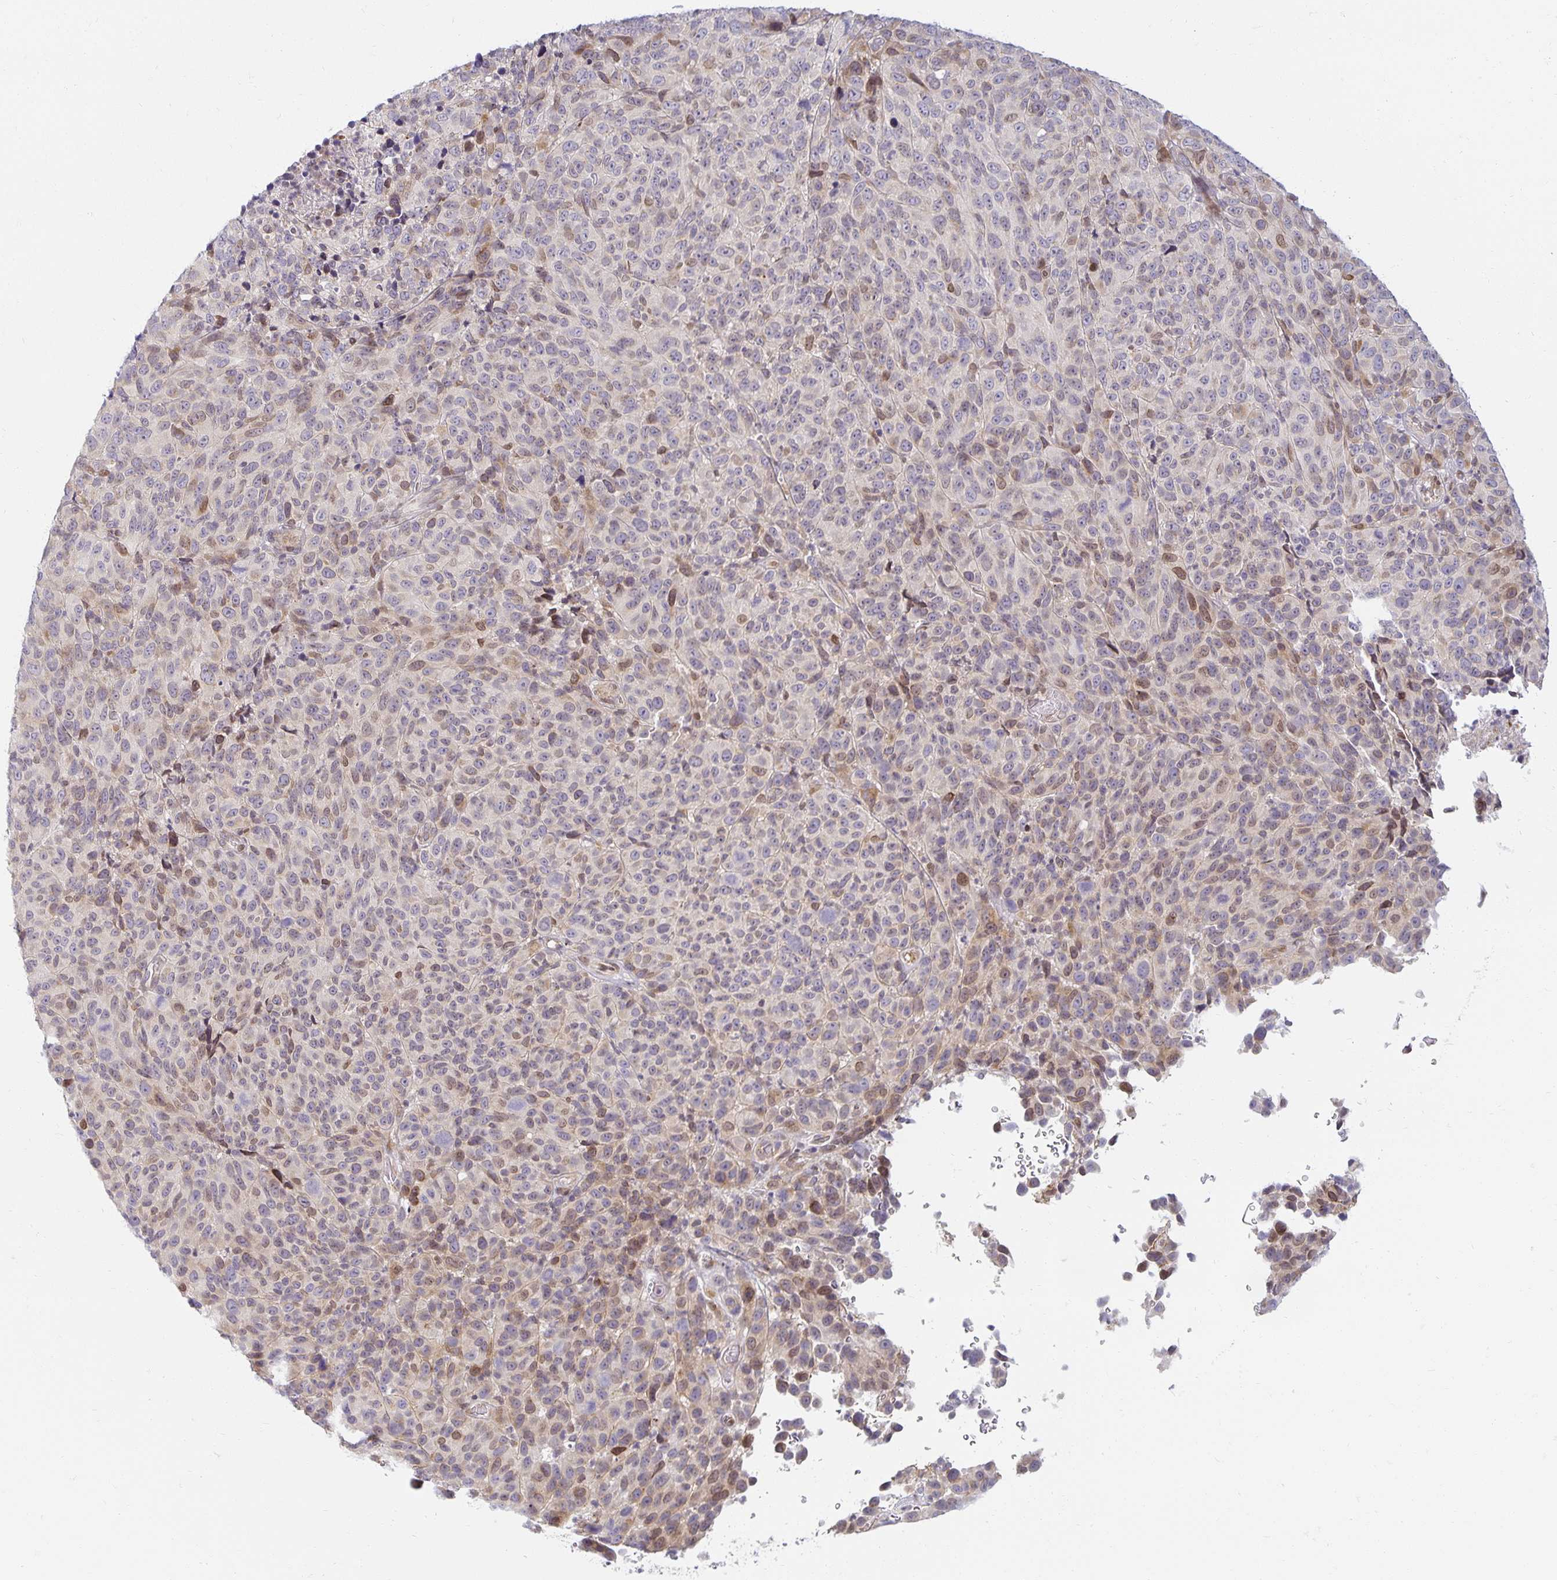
{"staining": {"intensity": "negative", "quantity": "none", "location": "none"}, "tissue": "melanoma", "cell_type": "Tumor cells", "image_type": "cancer", "snomed": [{"axis": "morphology", "description": "Malignant melanoma, NOS"}, {"axis": "topography", "description": "Skin"}], "caption": "IHC image of neoplastic tissue: melanoma stained with DAB reveals no significant protein expression in tumor cells.", "gene": "EHF", "patient": {"sex": "male", "age": 85}}